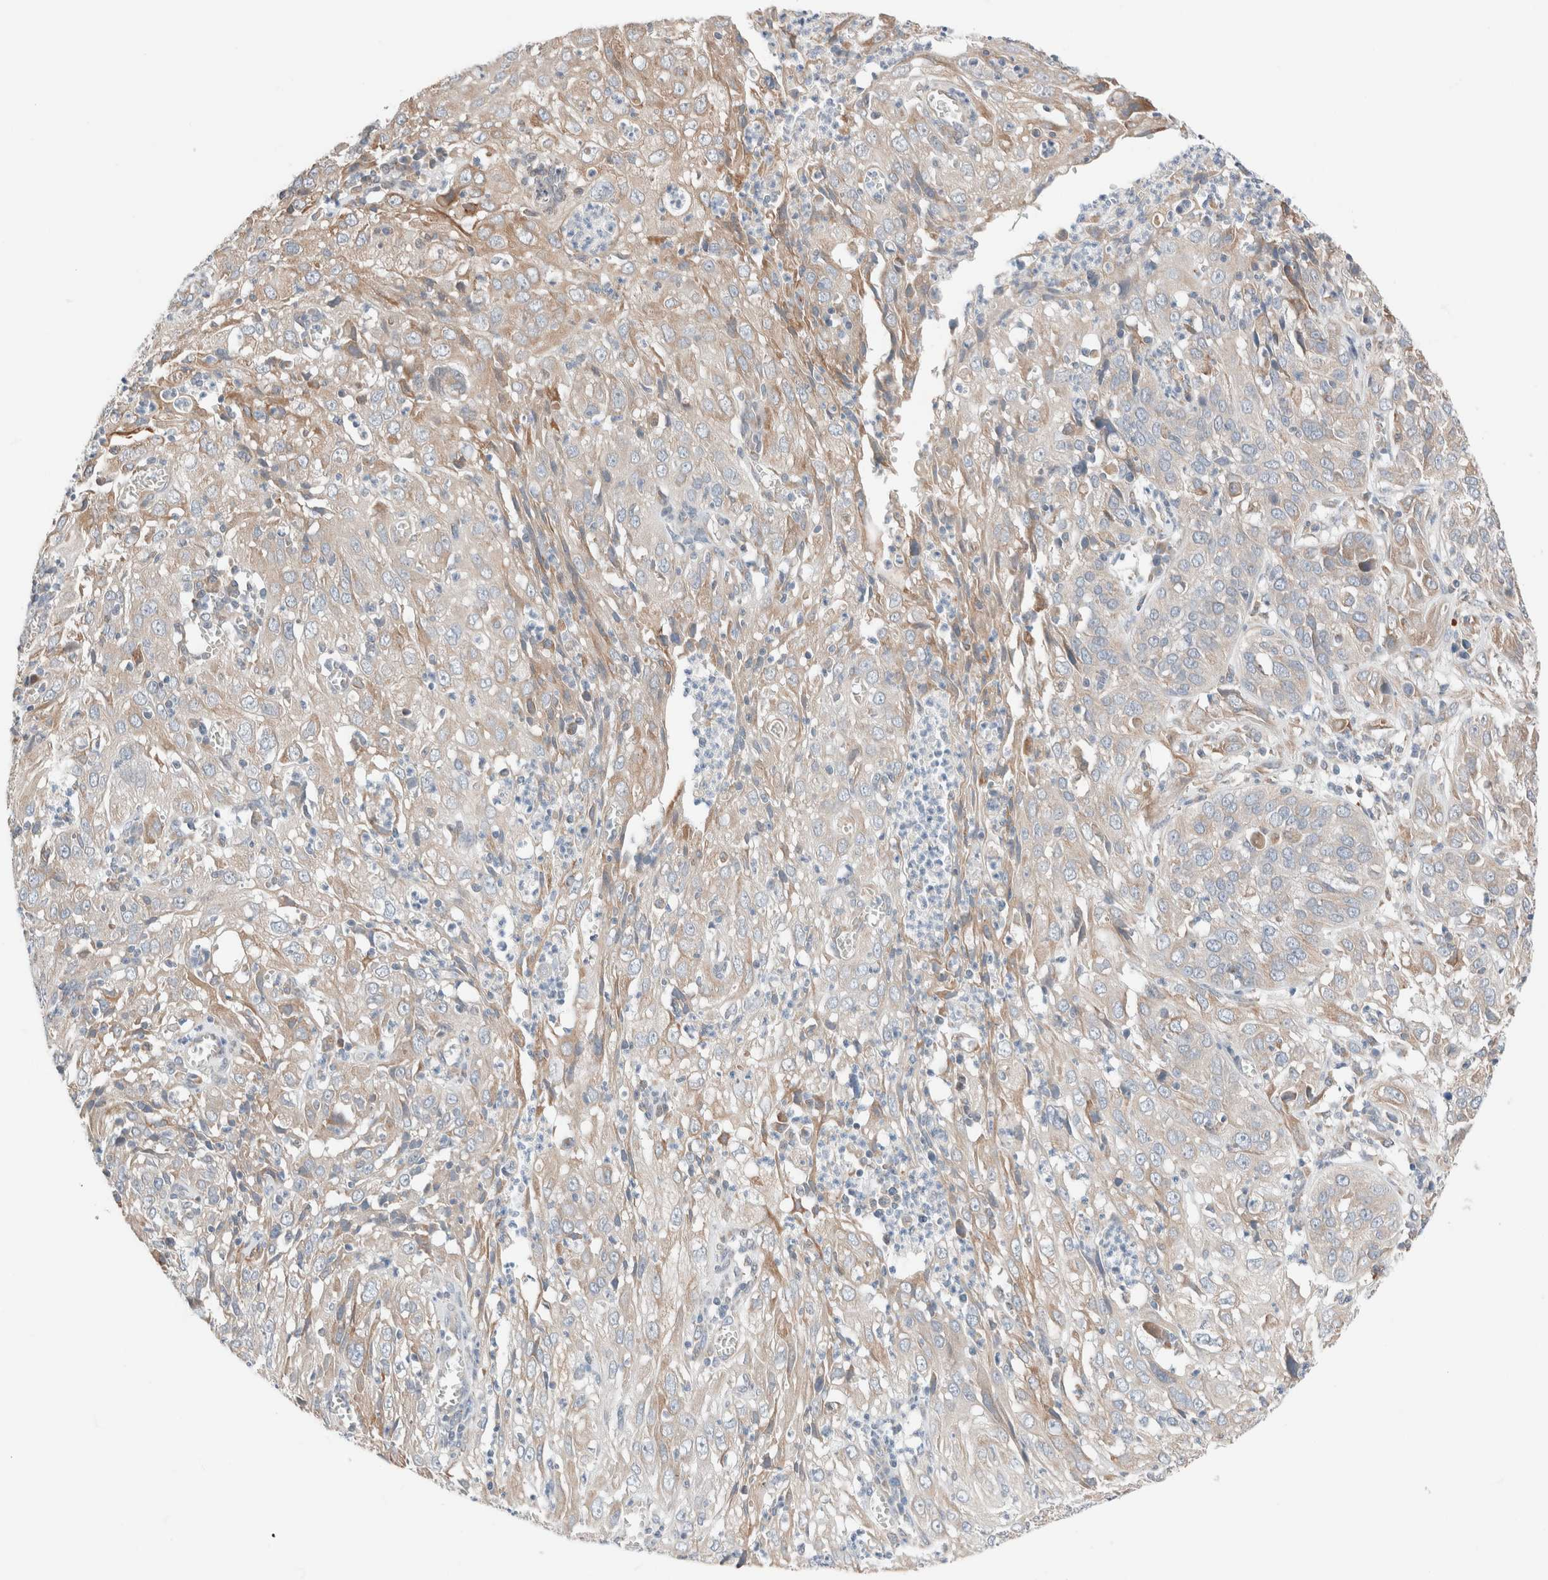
{"staining": {"intensity": "weak", "quantity": "<25%", "location": "cytoplasmic/membranous"}, "tissue": "cervical cancer", "cell_type": "Tumor cells", "image_type": "cancer", "snomed": [{"axis": "morphology", "description": "Squamous cell carcinoma, NOS"}, {"axis": "topography", "description": "Cervix"}], "caption": "High magnification brightfield microscopy of cervical cancer stained with DAB (brown) and counterstained with hematoxylin (blue): tumor cells show no significant staining. (Brightfield microscopy of DAB immunohistochemistry at high magnification).", "gene": "PCM1", "patient": {"sex": "female", "age": 32}}